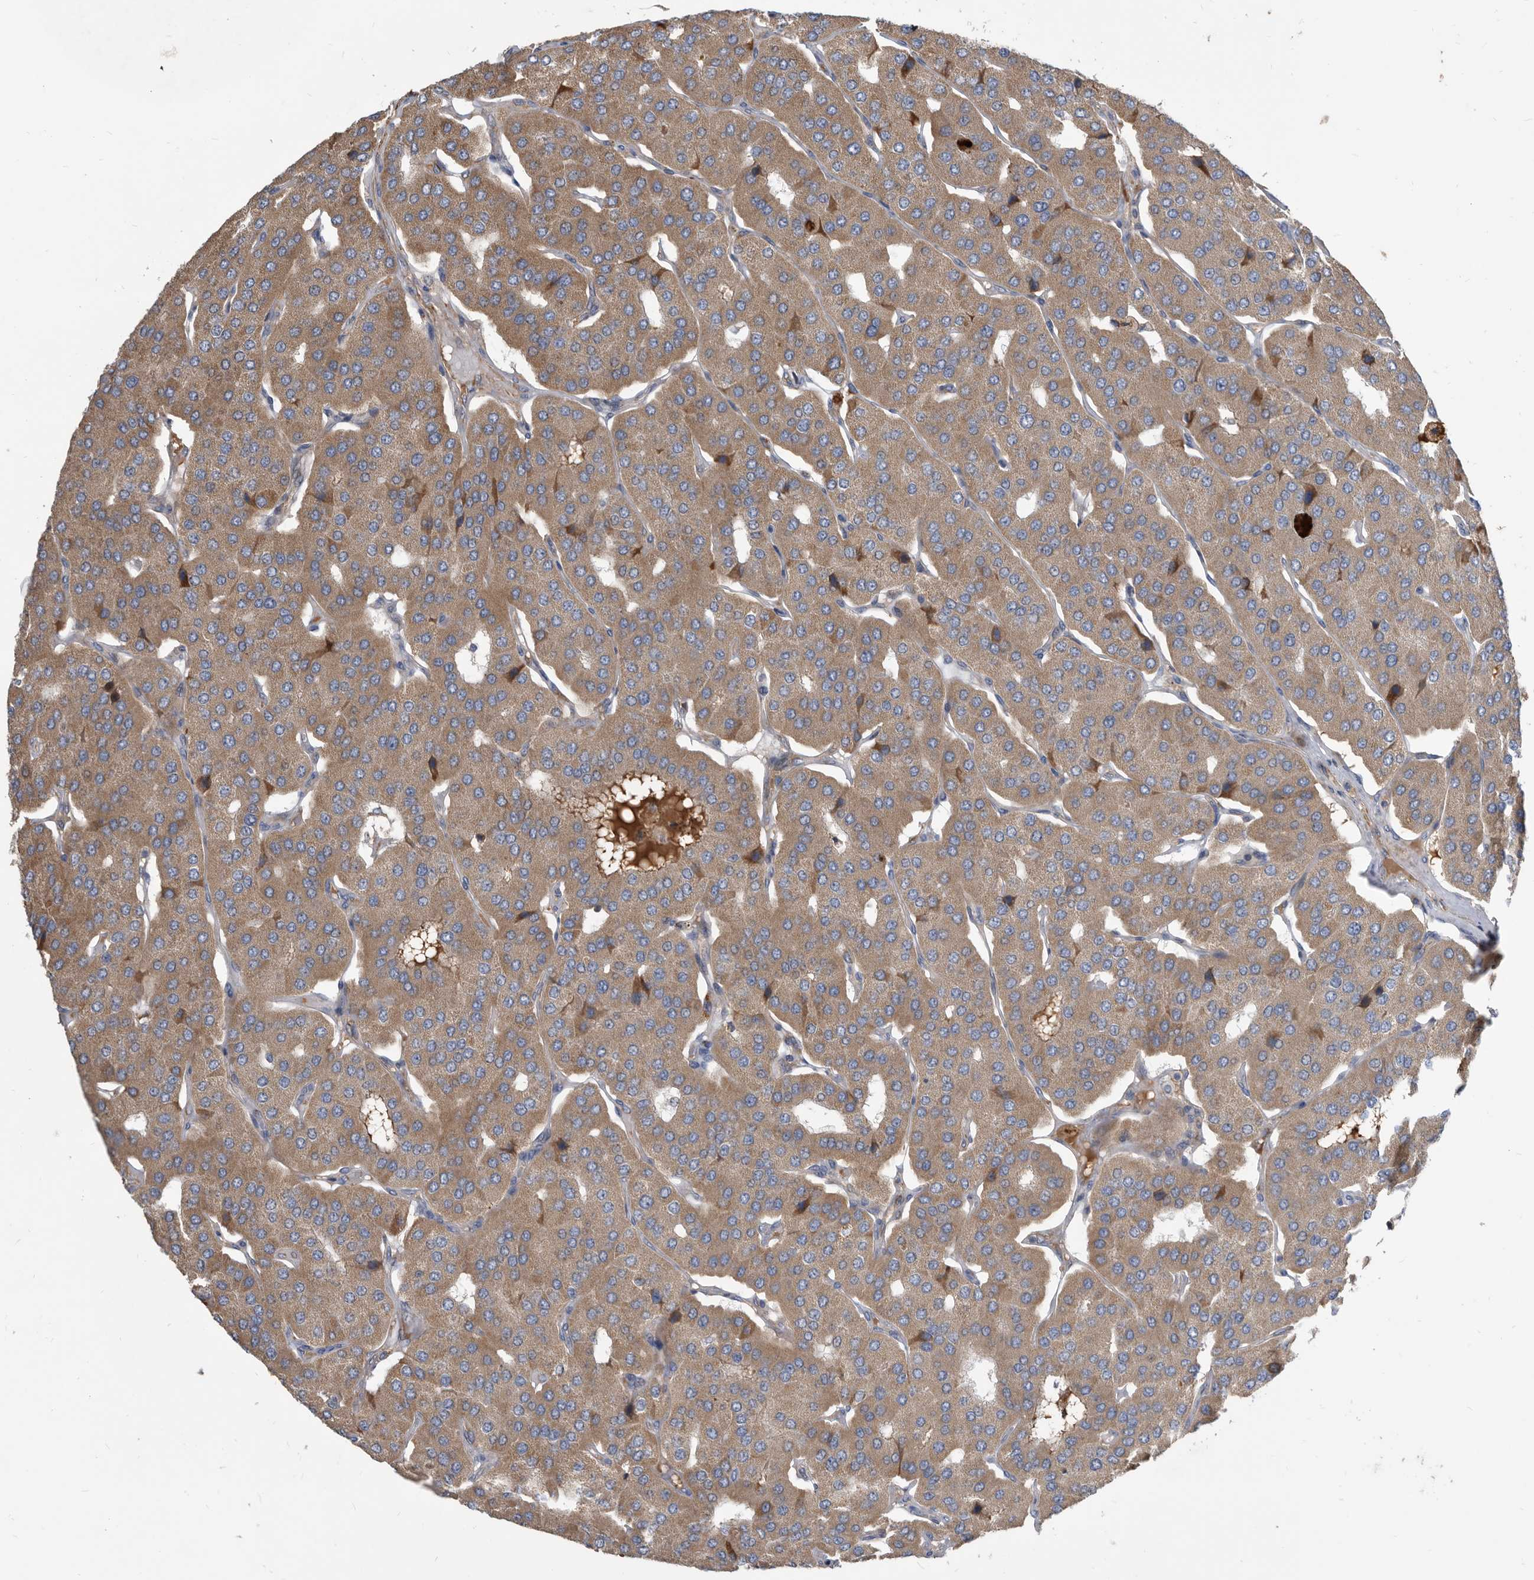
{"staining": {"intensity": "moderate", "quantity": ">75%", "location": "cytoplasmic/membranous"}, "tissue": "parathyroid gland", "cell_type": "Glandular cells", "image_type": "normal", "snomed": [{"axis": "morphology", "description": "Normal tissue, NOS"}, {"axis": "morphology", "description": "Adenoma, NOS"}, {"axis": "topography", "description": "Parathyroid gland"}], "caption": "Protein analysis of normal parathyroid gland reveals moderate cytoplasmic/membranous positivity in approximately >75% of glandular cells. The protein is shown in brown color, while the nuclei are stained blue.", "gene": "PI15", "patient": {"sex": "female", "age": 86}}